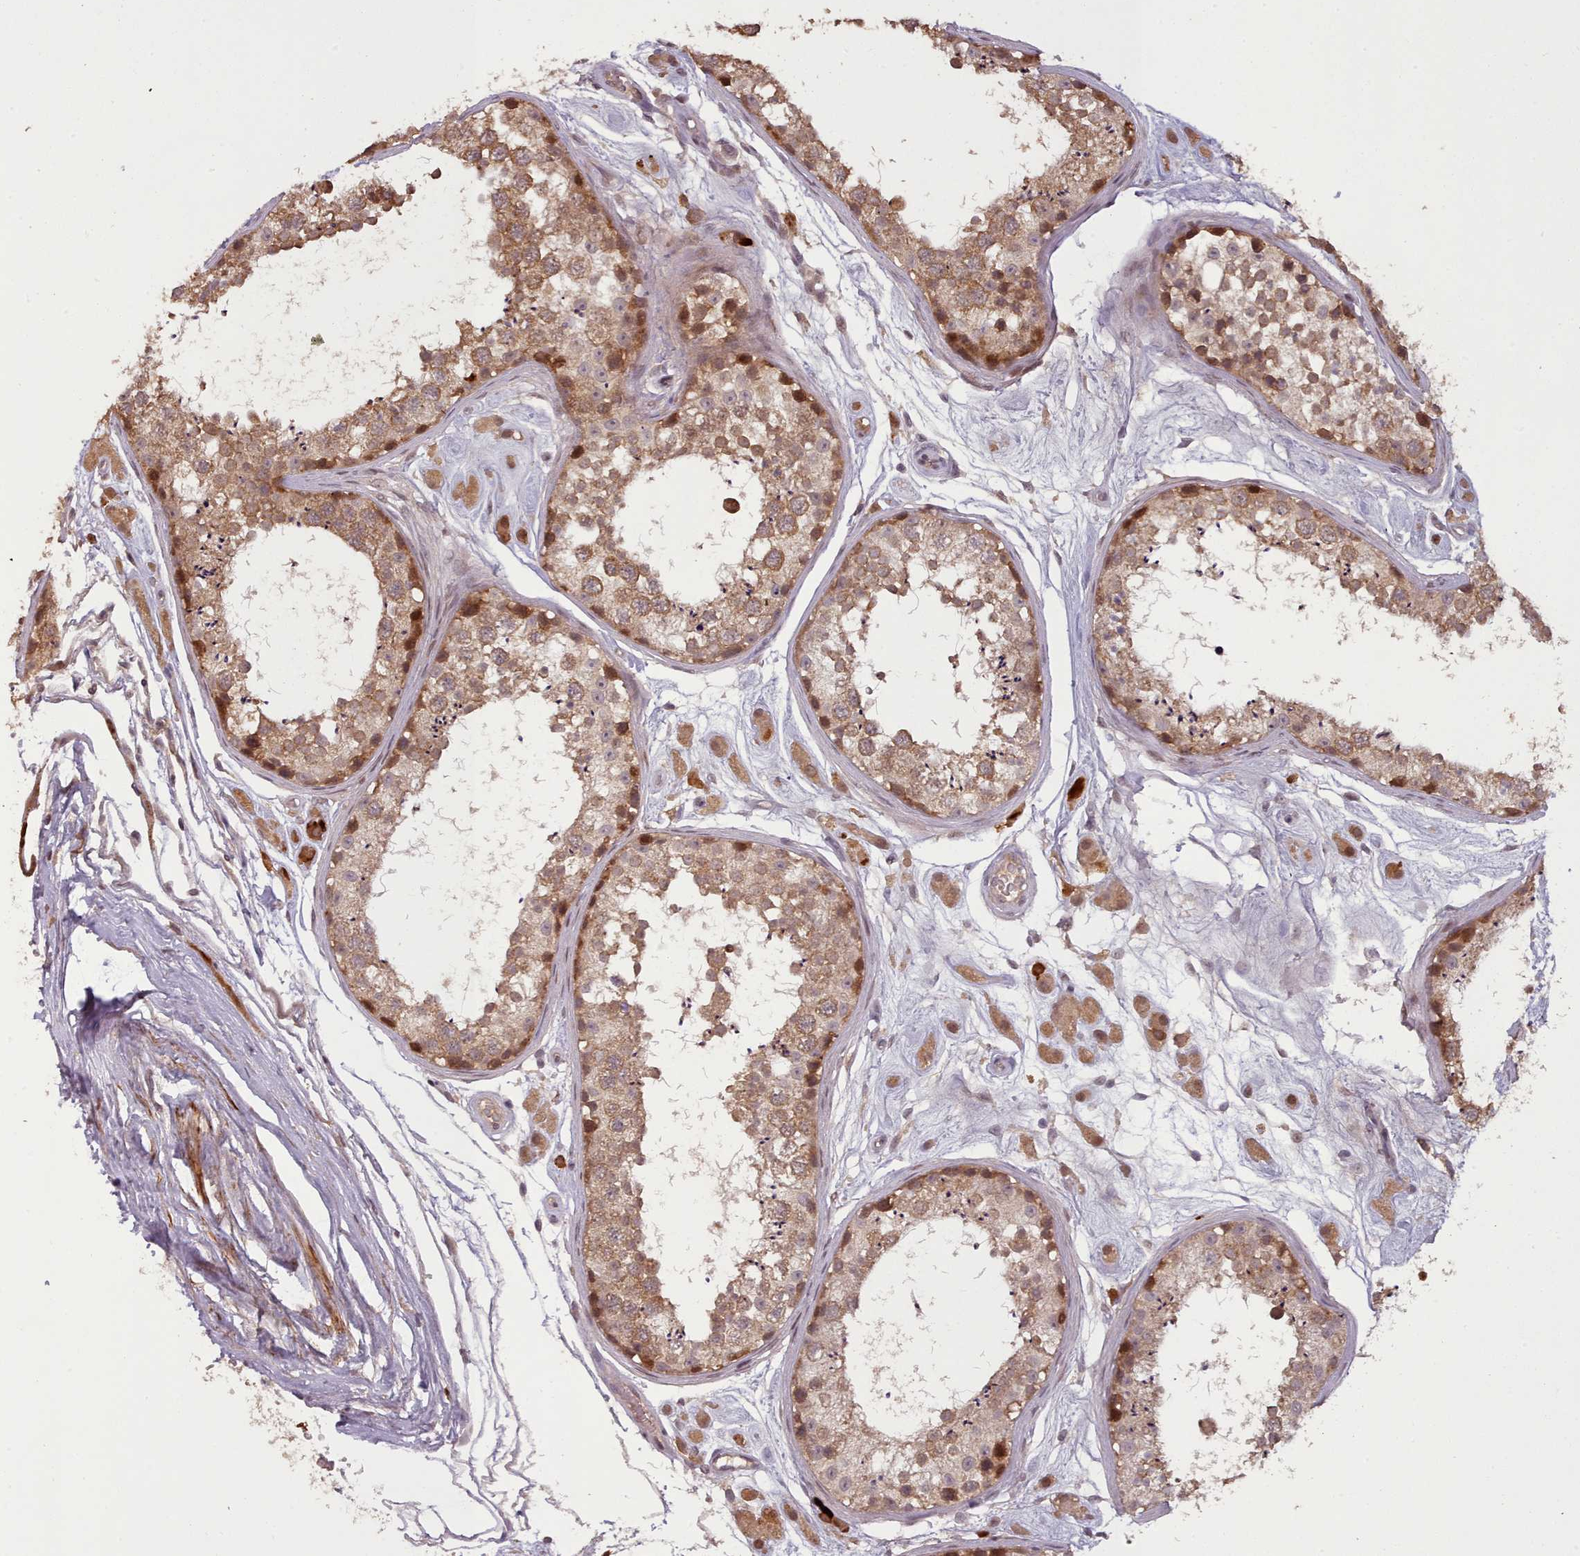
{"staining": {"intensity": "moderate", "quantity": ">75%", "location": "cytoplasmic/membranous"}, "tissue": "testis", "cell_type": "Cells in seminiferous ducts", "image_type": "normal", "snomed": [{"axis": "morphology", "description": "Normal tissue, NOS"}, {"axis": "topography", "description": "Testis"}], "caption": "Immunohistochemistry staining of benign testis, which reveals medium levels of moderate cytoplasmic/membranous positivity in approximately >75% of cells in seminiferous ducts indicating moderate cytoplasmic/membranous protein expression. The staining was performed using DAB (3,3'-diaminobenzidine) (brown) for protein detection and nuclei were counterstained in hematoxylin (blue).", "gene": "CDC6", "patient": {"sex": "male", "age": 25}}